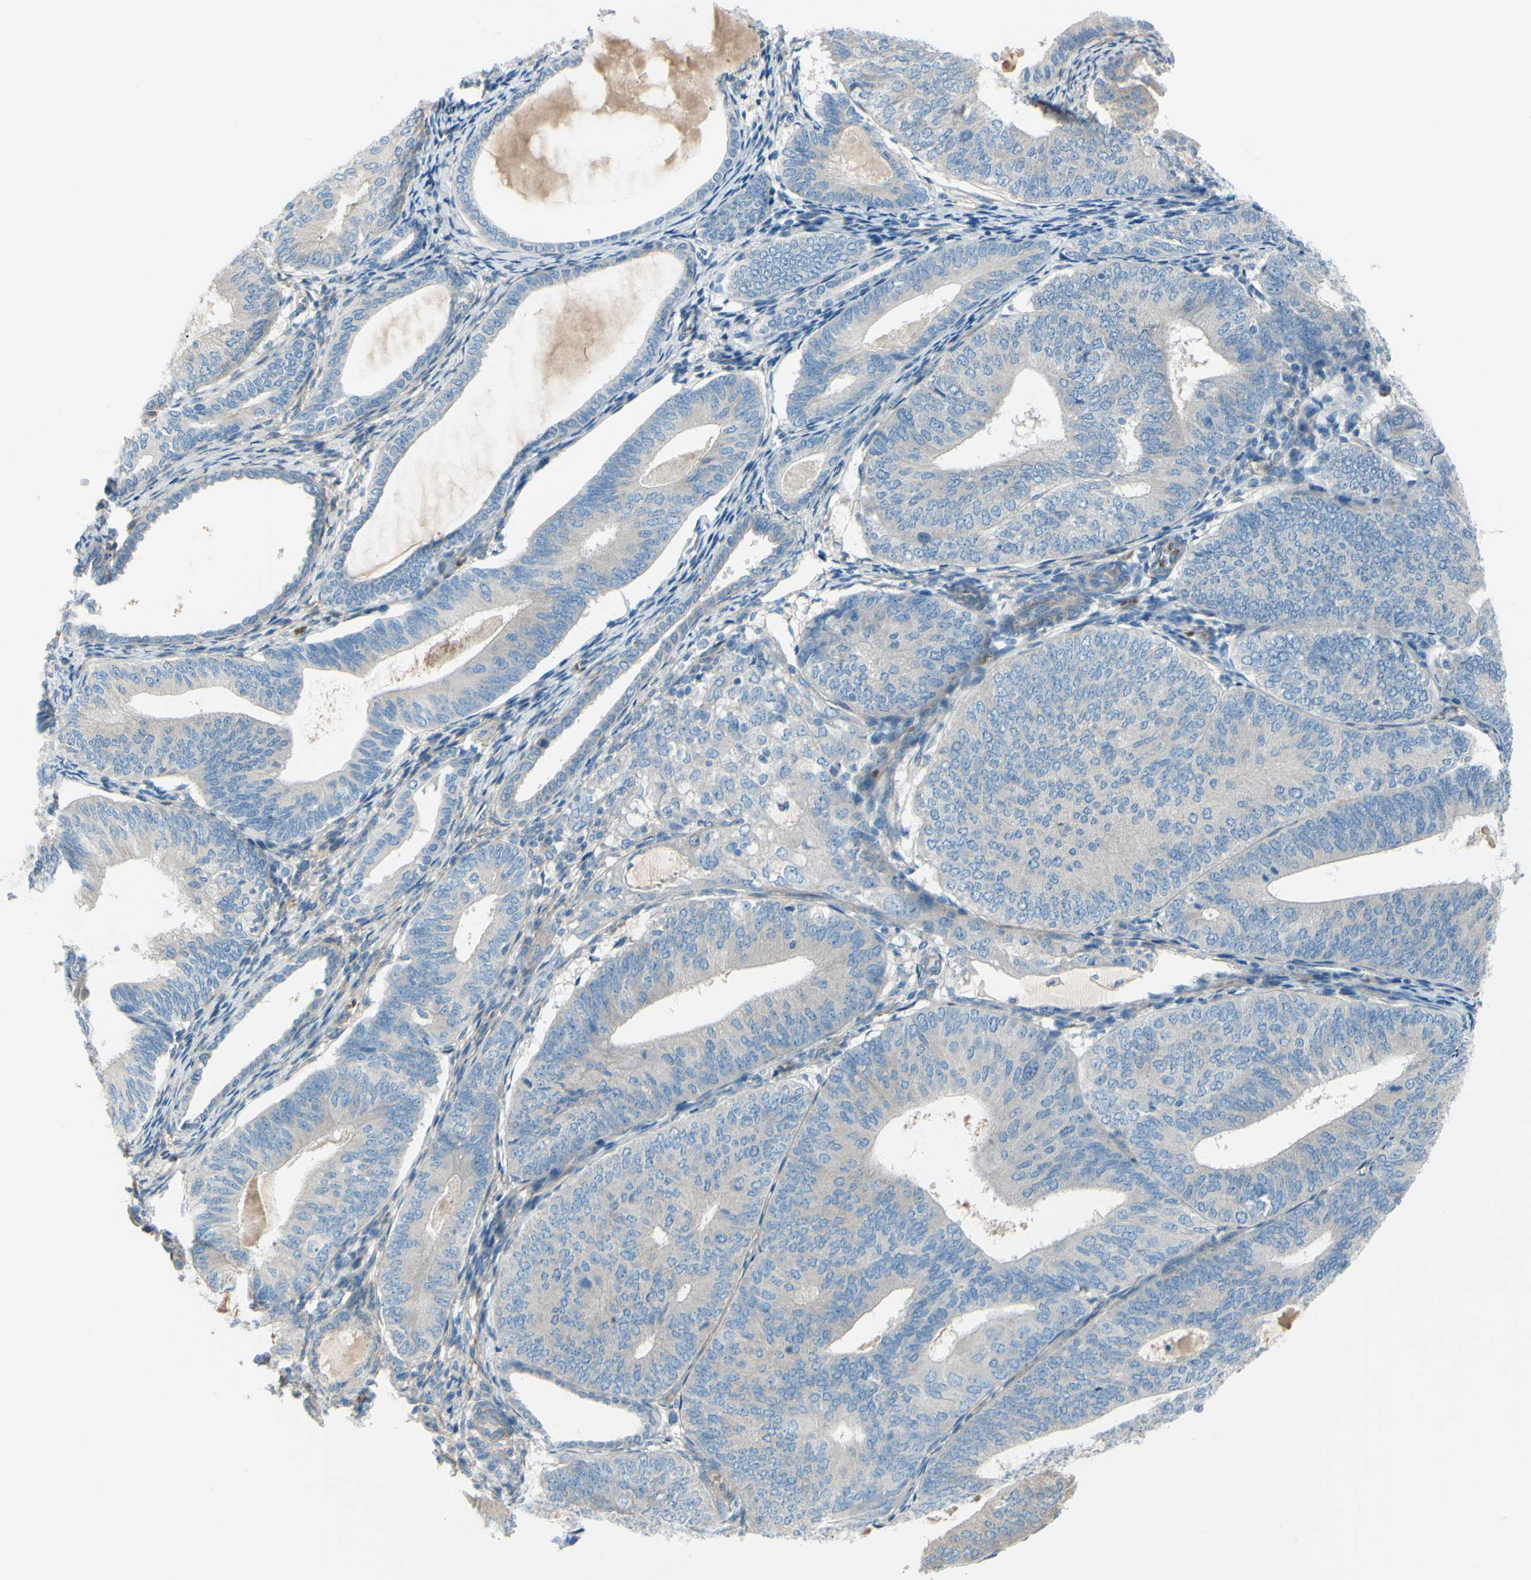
{"staining": {"intensity": "weak", "quantity": ">75%", "location": "cytoplasmic/membranous"}, "tissue": "endometrial cancer", "cell_type": "Tumor cells", "image_type": "cancer", "snomed": [{"axis": "morphology", "description": "Adenocarcinoma, NOS"}, {"axis": "topography", "description": "Endometrium"}], "caption": "A photomicrograph showing weak cytoplasmic/membranous staining in about >75% of tumor cells in endometrial adenocarcinoma, as visualized by brown immunohistochemical staining.", "gene": "PCDHGA2", "patient": {"sex": "female", "age": 81}}